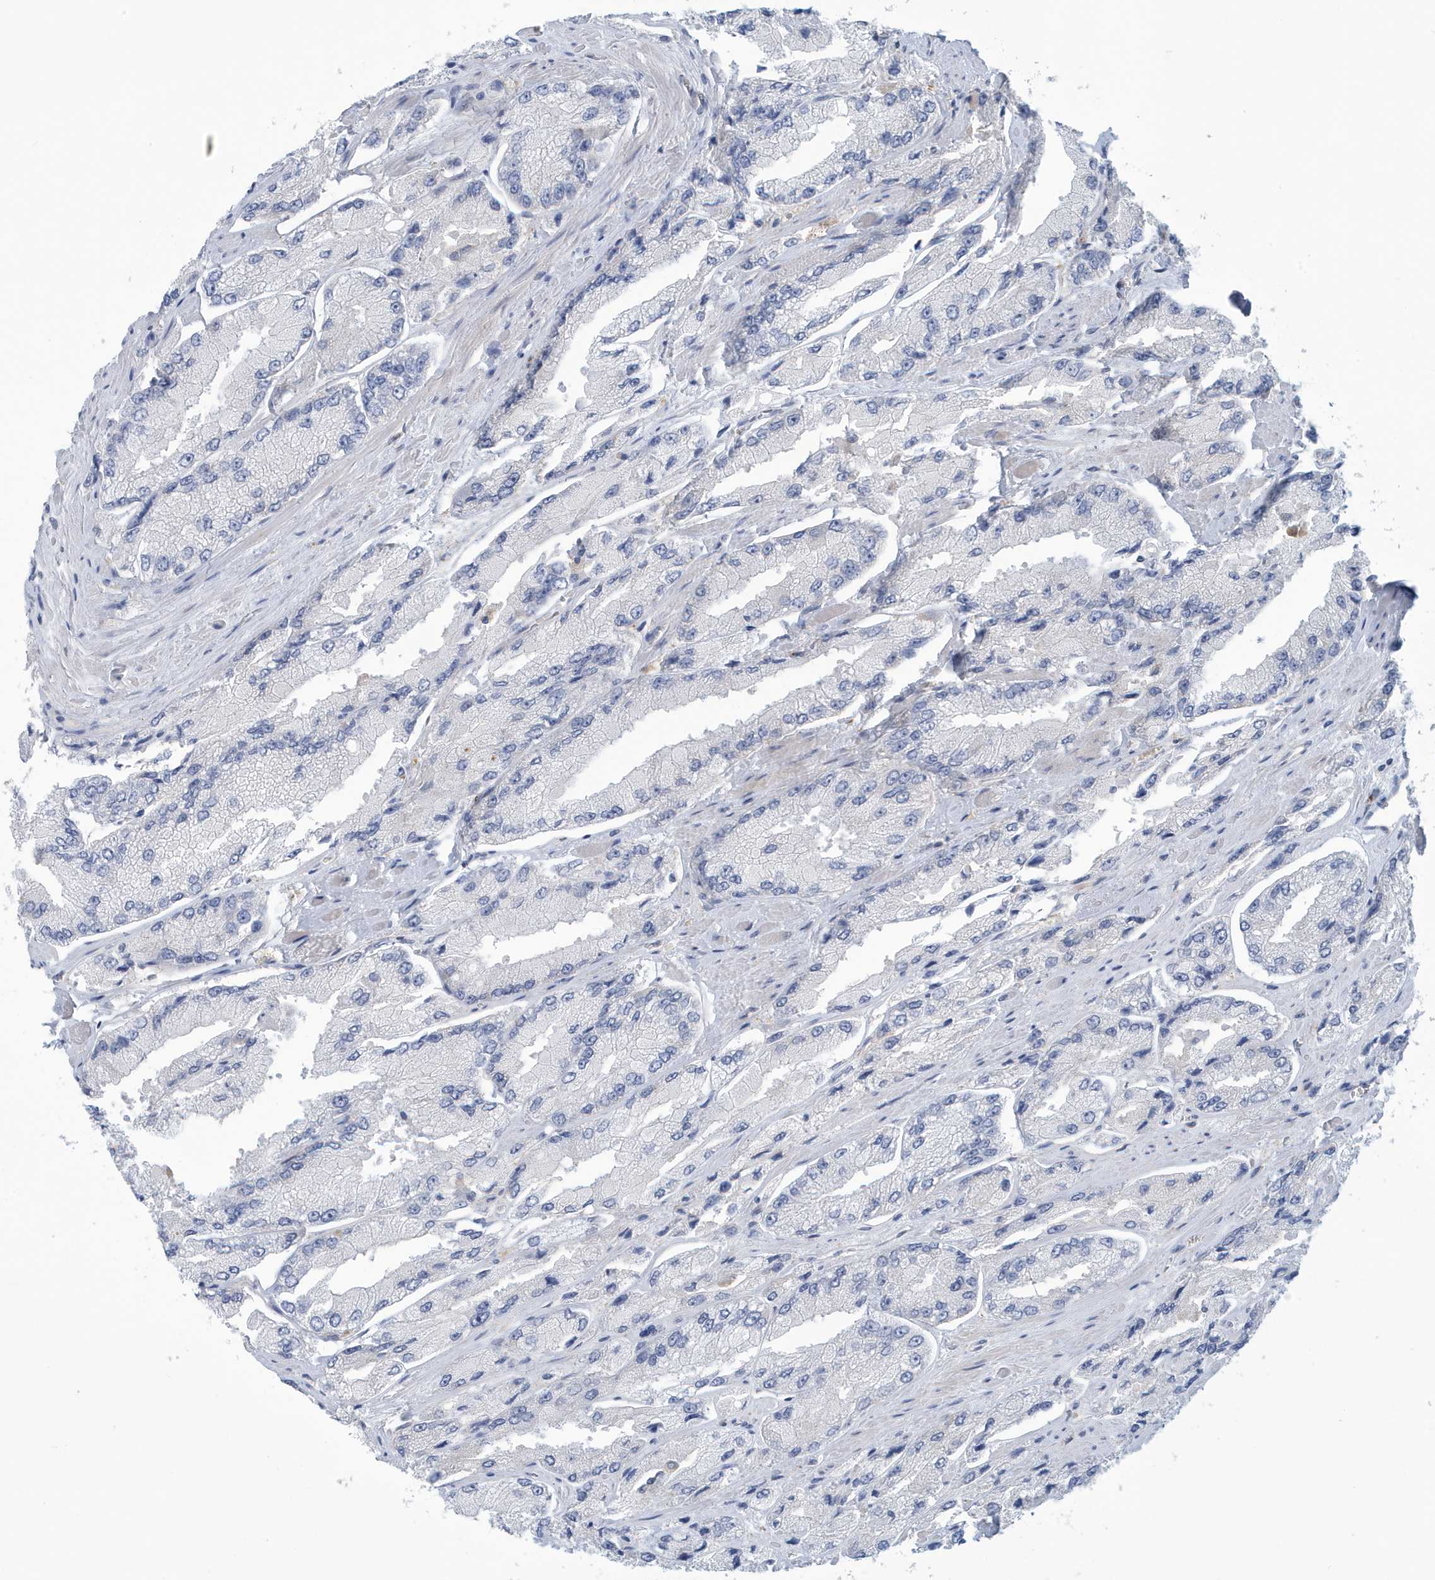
{"staining": {"intensity": "negative", "quantity": "none", "location": "none"}, "tissue": "prostate cancer", "cell_type": "Tumor cells", "image_type": "cancer", "snomed": [{"axis": "morphology", "description": "Adenocarcinoma, High grade"}, {"axis": "topography", "description": "Prostate"}], "caption": "Protein analysis of prostate cancer (high-grade adenocarcinoma) demonstrates no significant staining in tumor cells.", "gene": "VTA1", "patient": {"sex": "male", "age": 58}}